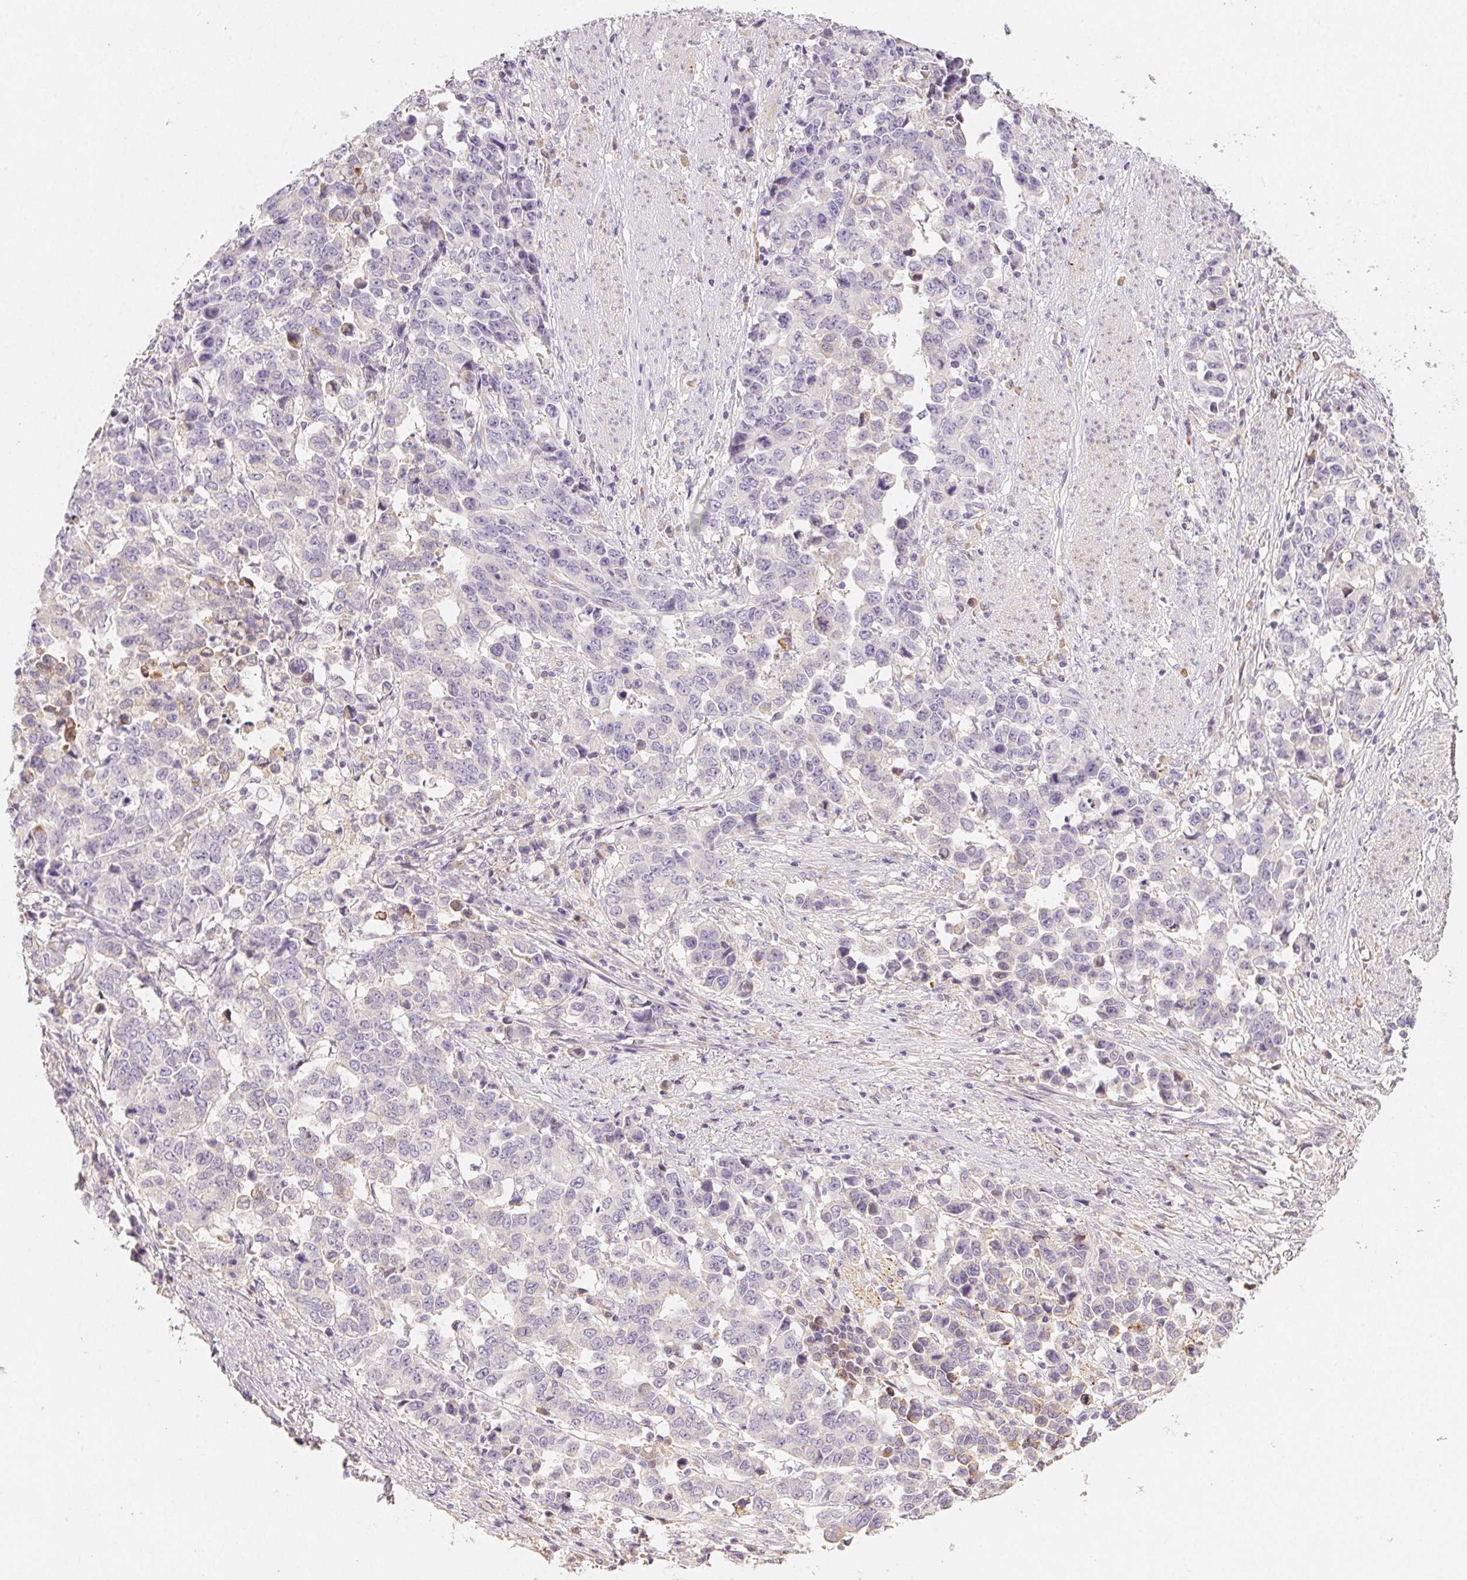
{"staining": {"intensity": "negative", "quantity": "none", "location": "none"}, "tissue": "stomach cancer", "cell_type": "Tumor cells", "image_type": "cancer", "snomed": [{"axis": "morphology", "description": "Adenocarcinoma, NOS"}, {"axis": "topography", "description": "Stomach, upper"}], "caption": "High magnification brightfield microscopy of adenocarcinoma (stomach) stained with DAB (brown) and counterstained with hematoxylin (blue): tumor cells show no significant positivity.", "gene": "ACVR1B", "patient": {"sex": "male", "age": 69}}